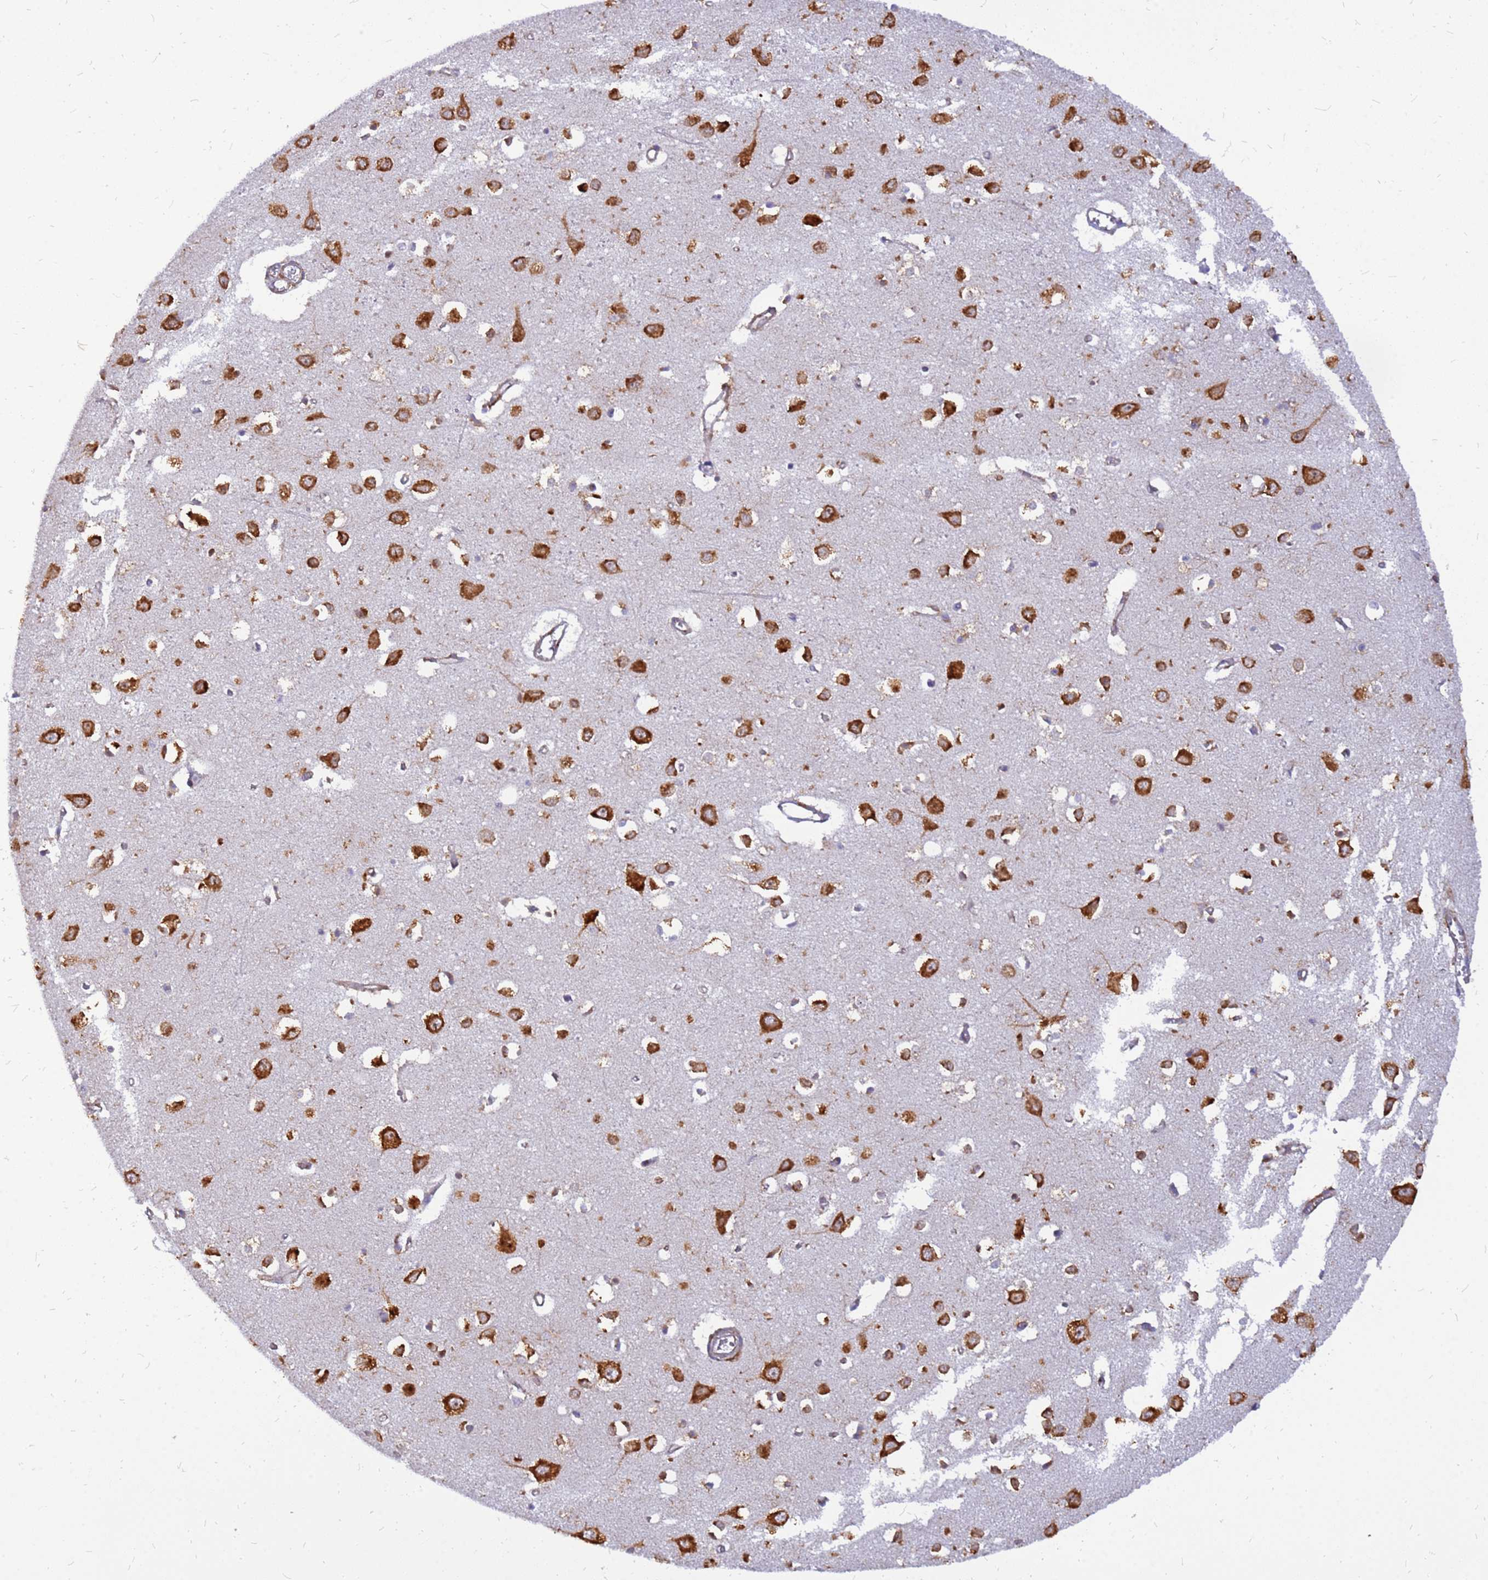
{"staining": {"intensity": "moderate", "quantity": "25%-75%", "location": "cytoplasmic/membranous"}, "tissue": "cerebral cortex", "cell_type": "Endothelial cells", "image_type": "normal", "snomed": [{"axis": "morphology", "description": "Normal tissue, NOS"}, {"axis": "topography", "description": "Cerebral cortex"}], "caption": "Protein staining of unremarkable cerebral cortex demonstrates moderate cytoplasmic/membranous staining in about 25%-75% of endothelial cells.", "gene": "RPL8", "patient": {"sex": "female", "age": 64}}